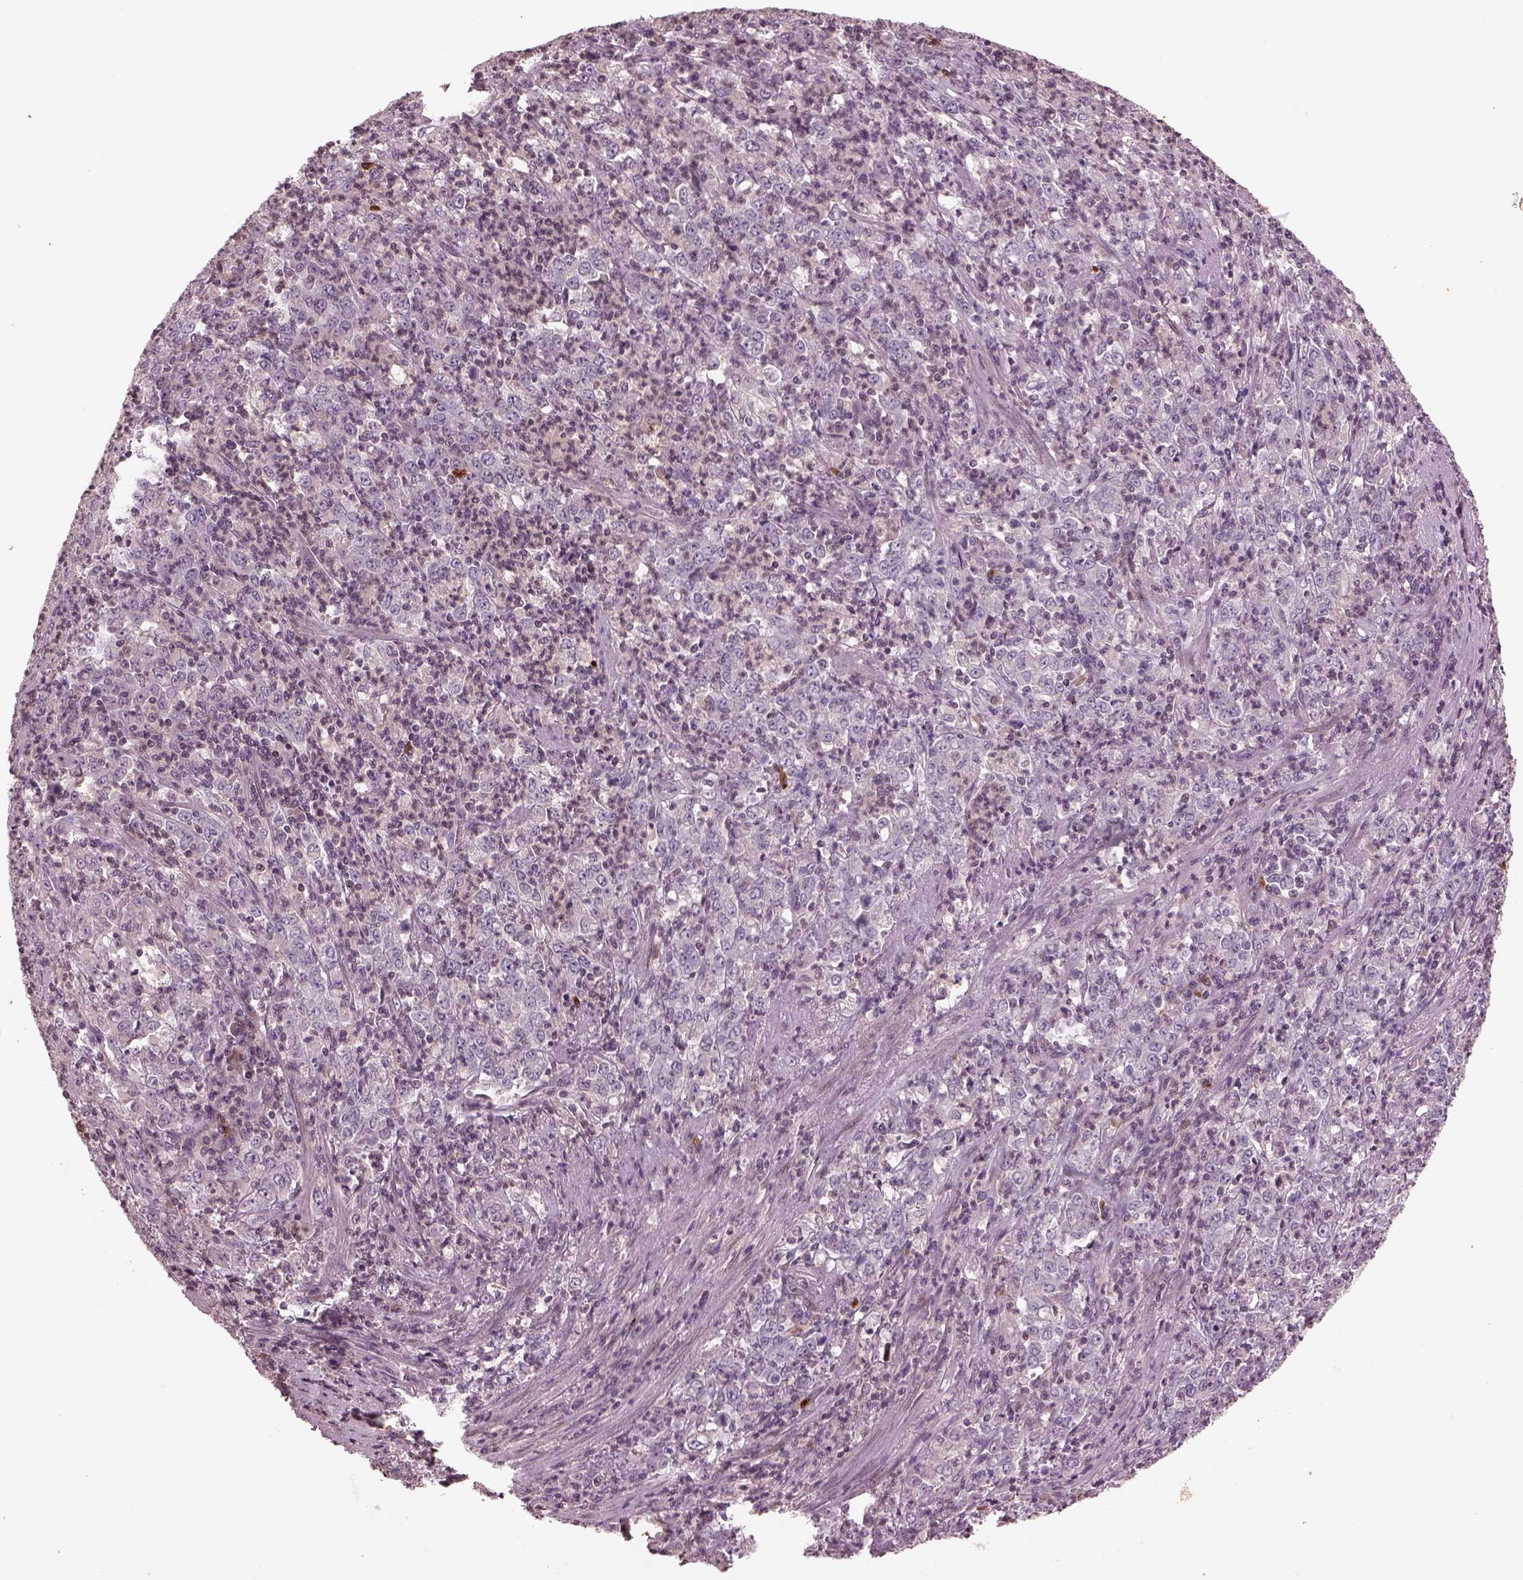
{"staining": {"intensity": "negative", "quantity": "none", "location": "none"}, "tissue": "stomach cancer", "cell_type": "Tumor cells", "image_type": "cancer", "snomed": [{"axis": "morphology", "description": "Adenocarcinoma, NOS"}, {"axis": "topography", "description": "Stomach, lower"}], "caption": "DAB immunohistochemical staining of stomach cancer reveals no significant positivity in tumor cells.", "gene": "PTX4", "patient": {"sex": "female", "age": 71}}